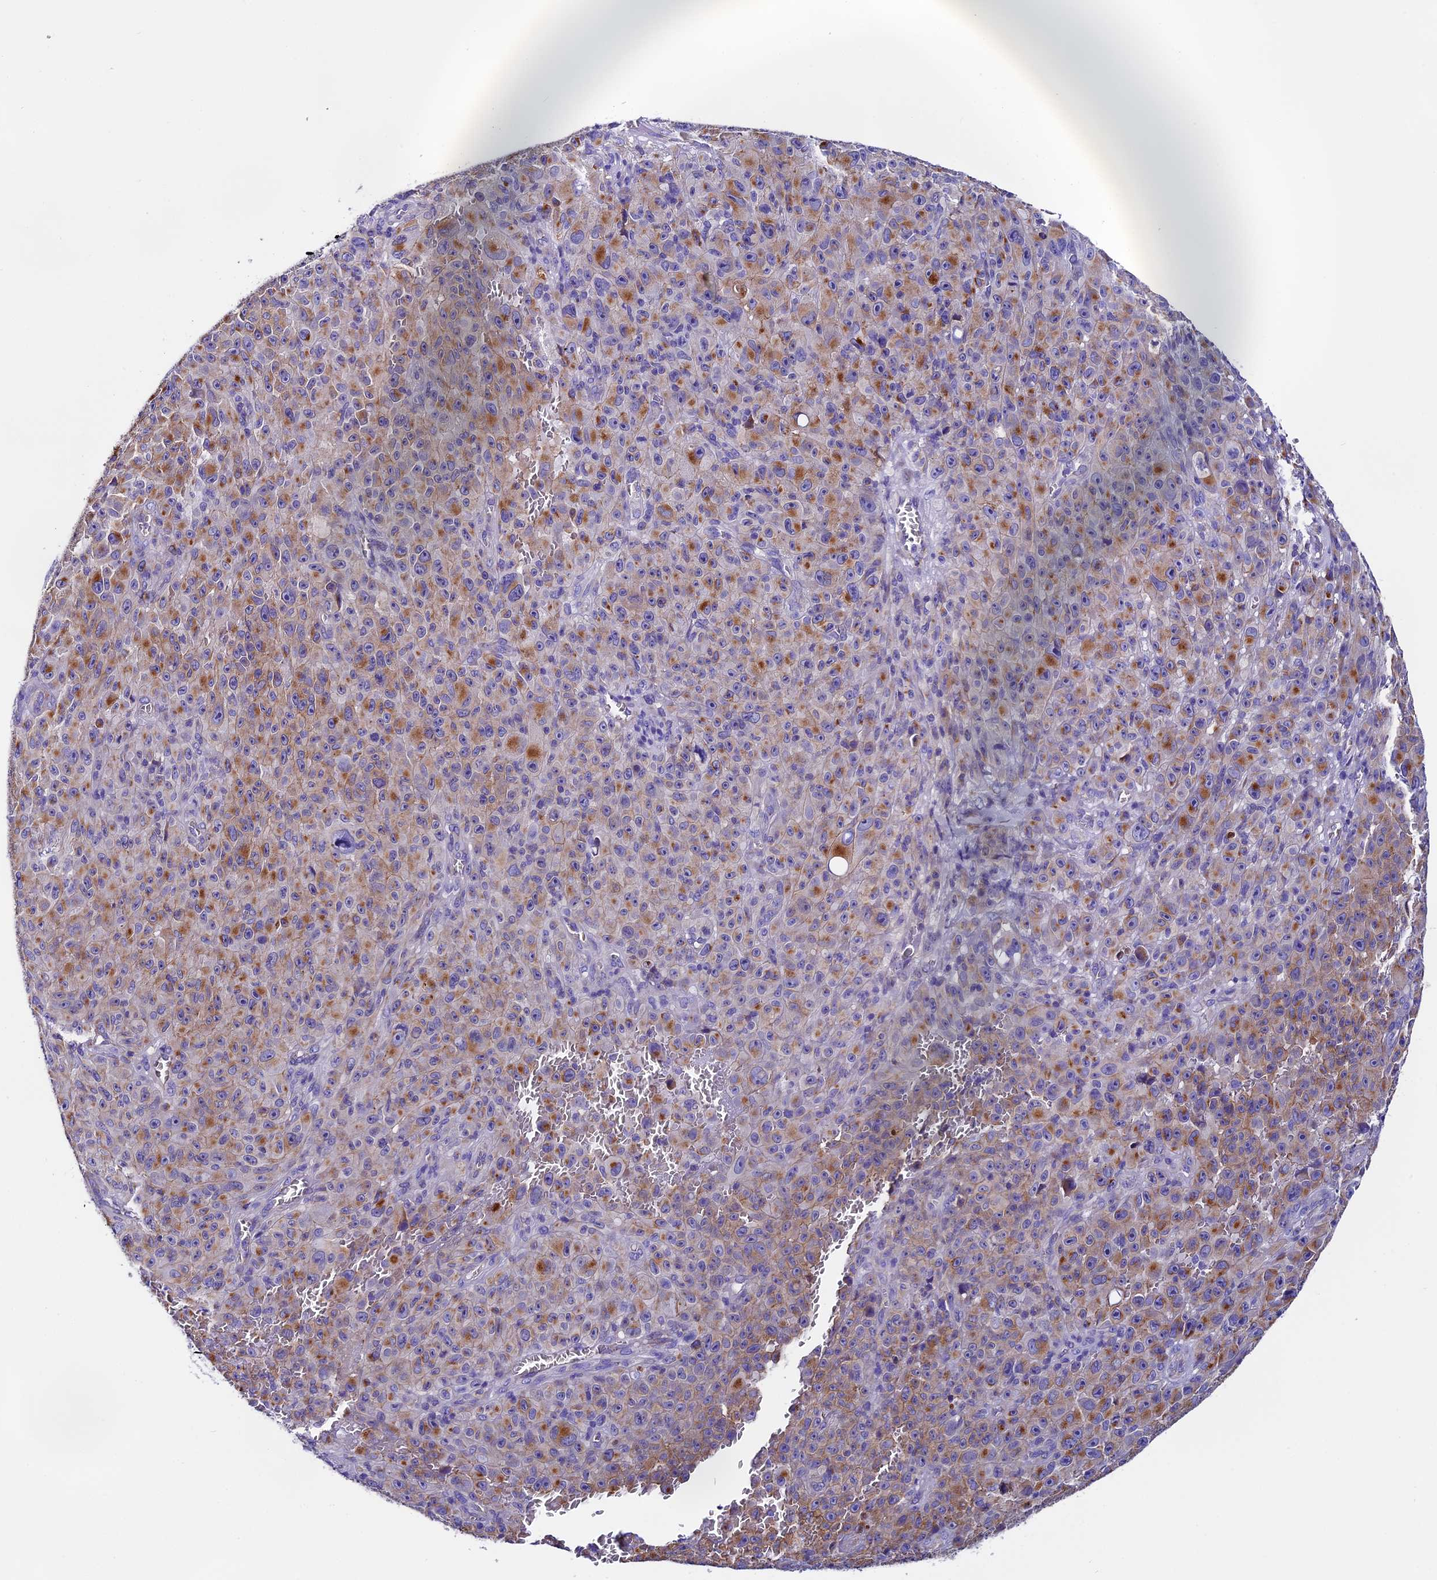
{"staining": {"intensity": "moderate", "quantity": "25%-75%", "location": "cytoplasmic/membranous"}, "tissue": "melanoma", "cell_type": "Tumor cells", "image_type": "cancer", "snomed": [{"axis": "morphology", "description": "Malignant melanoma, NOS"}, {"axis": "topography", "description": "Skin"}], "caption": "Immunohistochemistry (DAB) staining of human melanoma demonstrates moderate cytoplasmic/membranous protein staining in about 25%-75% of tumor cells.", "gene": "COMTD1", "patient": {"sex": "female", "age": 82}}